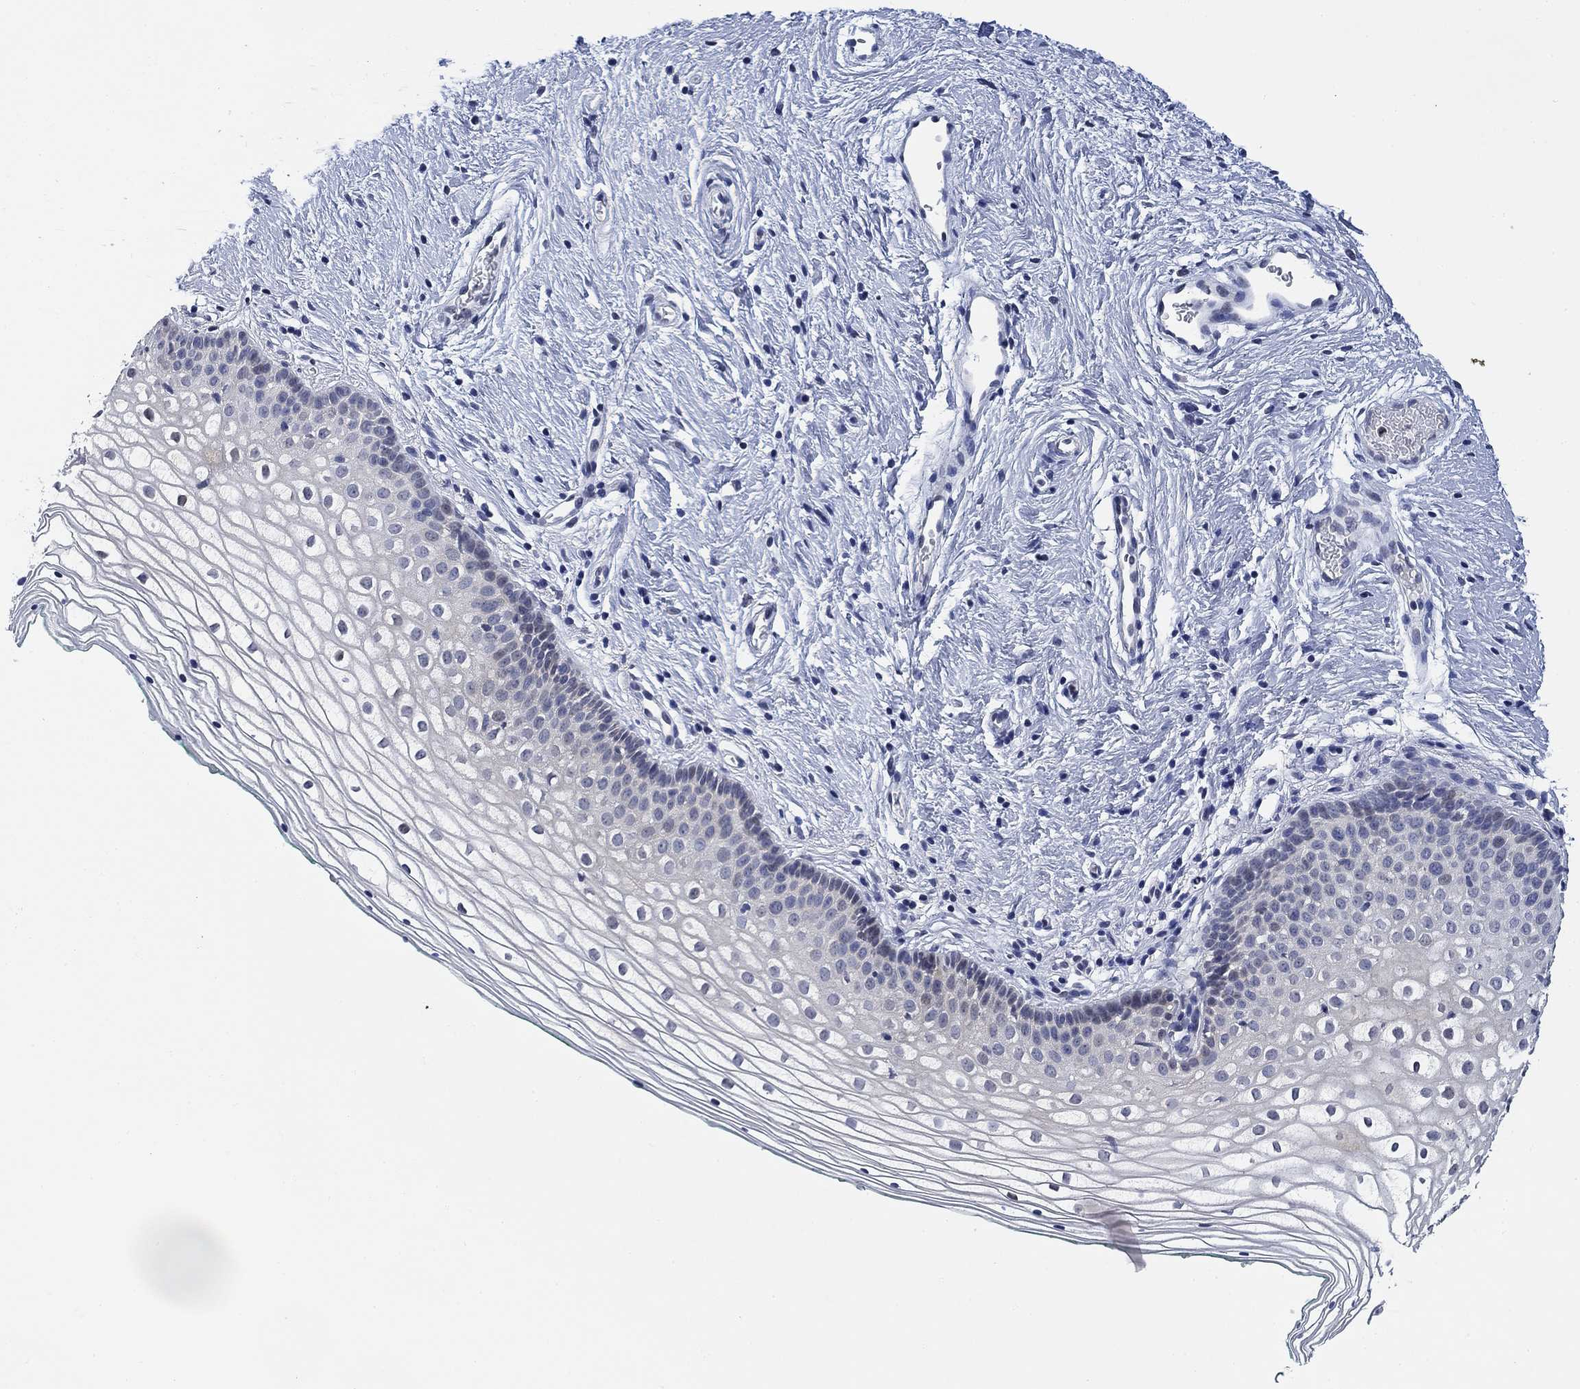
{"staining": {"intensity": "negative", "quantity": "none", "location": "none"}, "tissue": "vagina", "cell_type": "Squamous epithelial cells", "image_type": "normal", "snomed": [{"axis": "morphology", "description": "Normal tissue, NOS"}, {"axis": "topography", "description": "Vagina"}], "caption": "DAB immunohistochemical staining of unremarkable vagina demonstrates no significant expression in squamous epithelial cells.", "gene": "DAZL", "patient": {"sex": "female", "age": 36}}